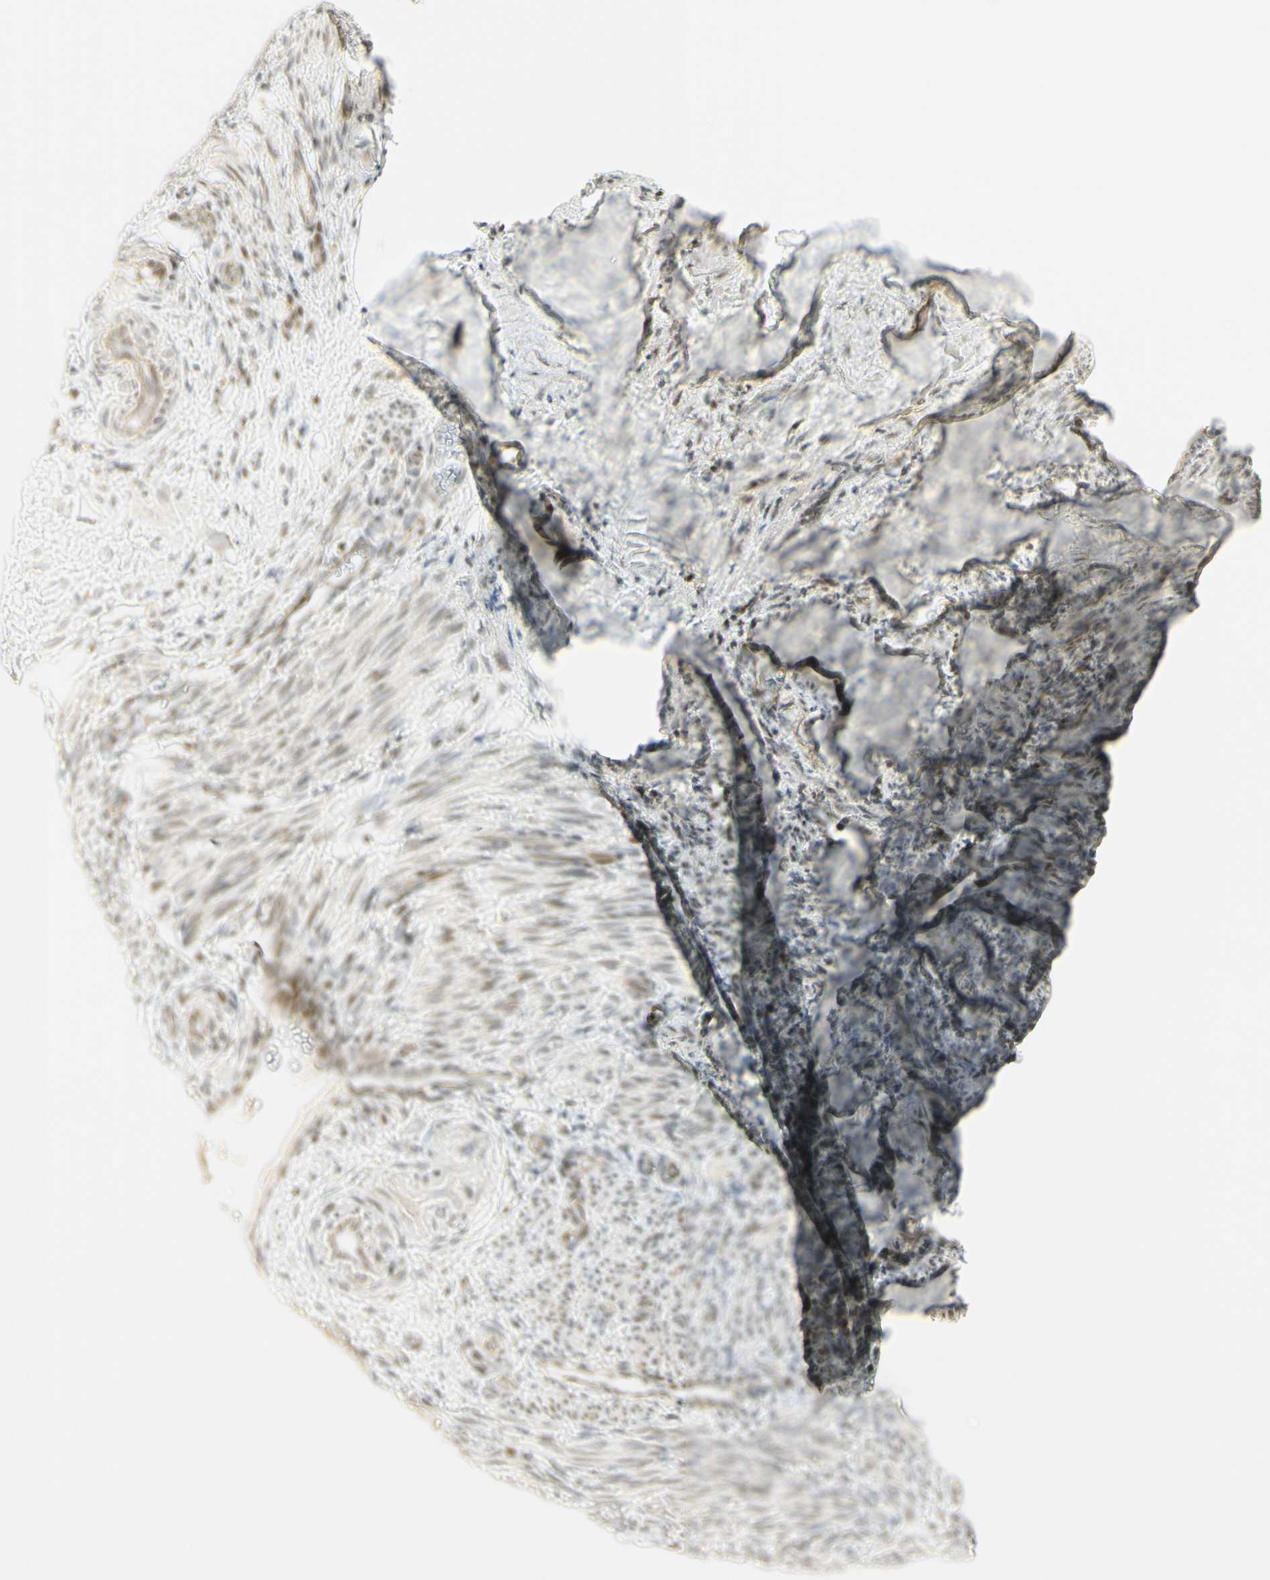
{"staining": {"intensity": "weak", "quantity": "25%-75%", "location": "nuclear"}, "tissue": "smooth muscle", "cell_type": "Smooth muscle cells", "image_type": "normal", "snomed": [{"axis": "morphology", "description": "Normal tissue, NOS"}, {"axis": "topography", "description": "Endometrium"}], "caption": "The micrograph demonstrates staining of unremarkable smooth muscle, revealing weak nuclear protein positivity (brown color) within smooth muscle cells. (Brightfield microscopy of DAB IHC at high magnification).", "gene": "KIF11", "patient": {"sex": "female", "age": 33}}